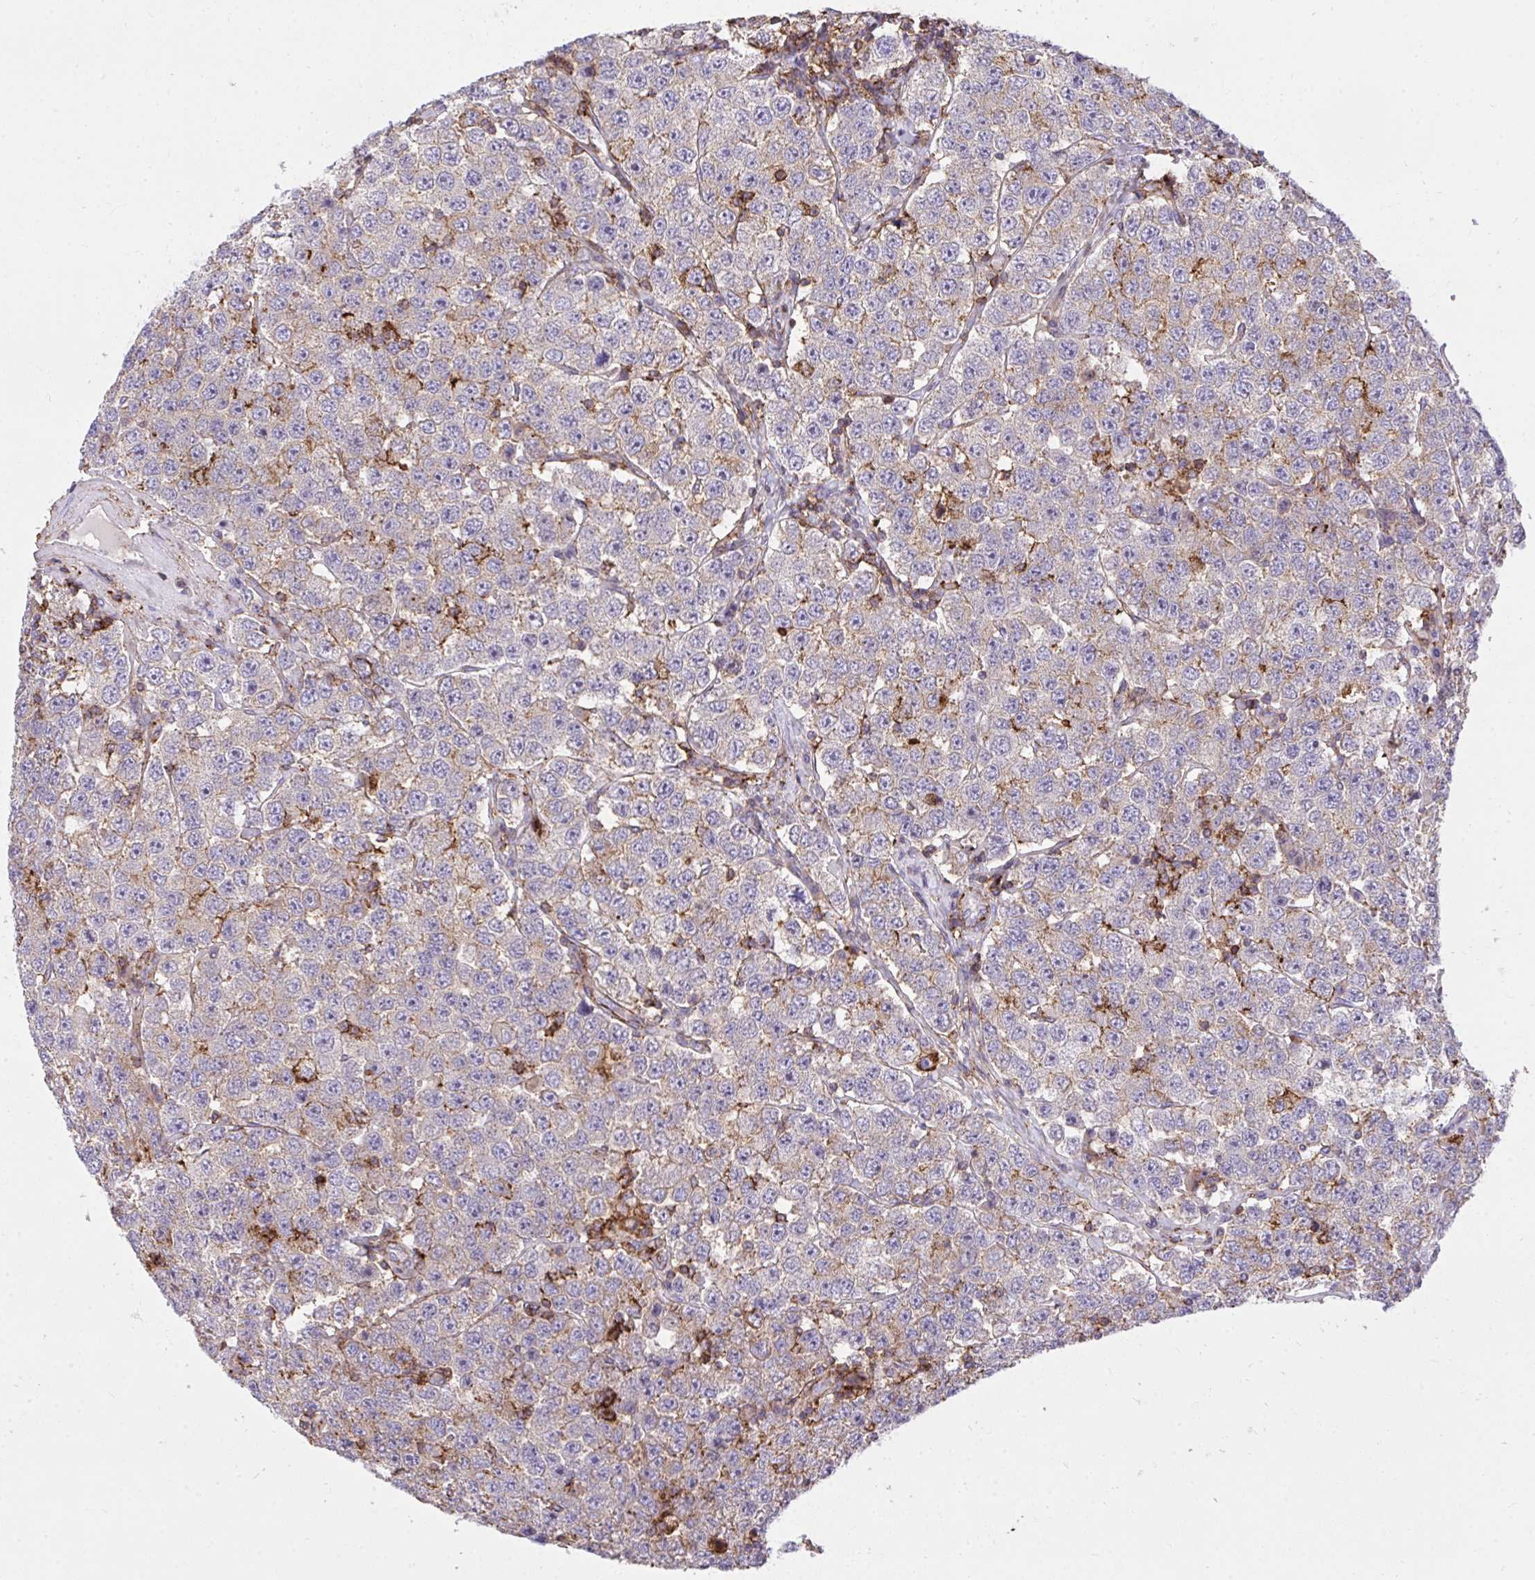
{"staining": {"intensity": "weak", "quantity": "<25%", "location": "cytoplasmic/membranous"}, "tissue": "testis cancer", "cell_type": "Tumor cells", "image_type": "cancer", "snomed": [{"axis": "morphology", "description": "Seminoma, NOS"}, {"axis": "topography", "description": "Testis"}], "caption": "Human testis cancer (seminoma) stained for a protein using immunohistochemistry (IHC) displays no expression in tumor cells.", "gene": "ERI1", "patient": {"sex": "male", "age": 28}}